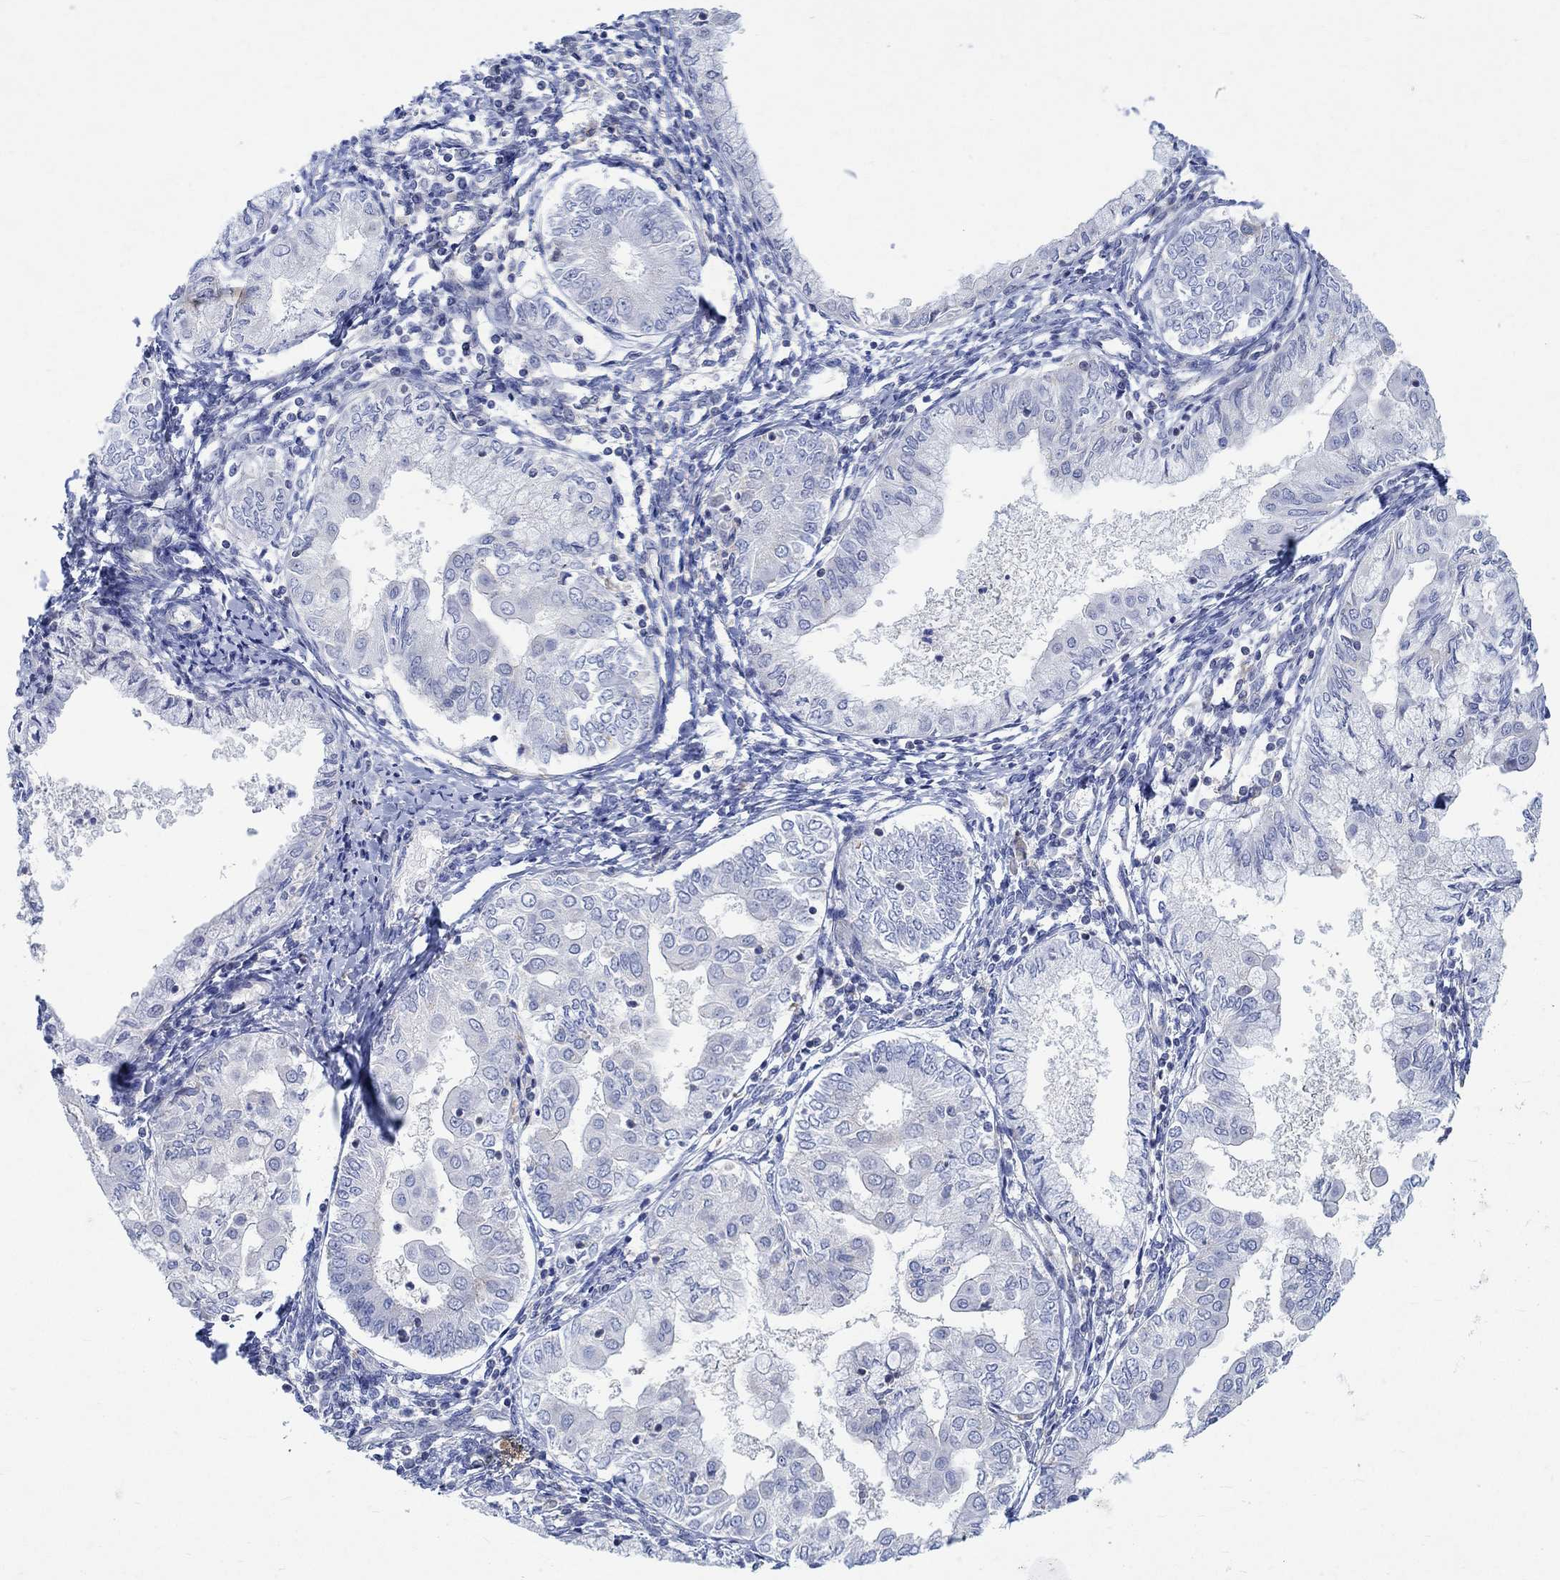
{"staining": {"intensity": "negative", "quantity": "none", "location": "none"}, "tissue": "endometrial cancer", "cell_type": "Tumor cells", "image_type": "cancer", "snomed": [{"axis": "morphology", "description": "Adenocarcinoma, NOS"}, {"axis": "topography", "description": "Endometrium"}], "caption": "Immunohistochemistry photomicrograph of human endometrial cancer (adenocarcinoma) stained for a protein (brown), which displays no staining in tumor cells.", "gene": "NAV3", "patient": {"sex": "female", "age": 68}}